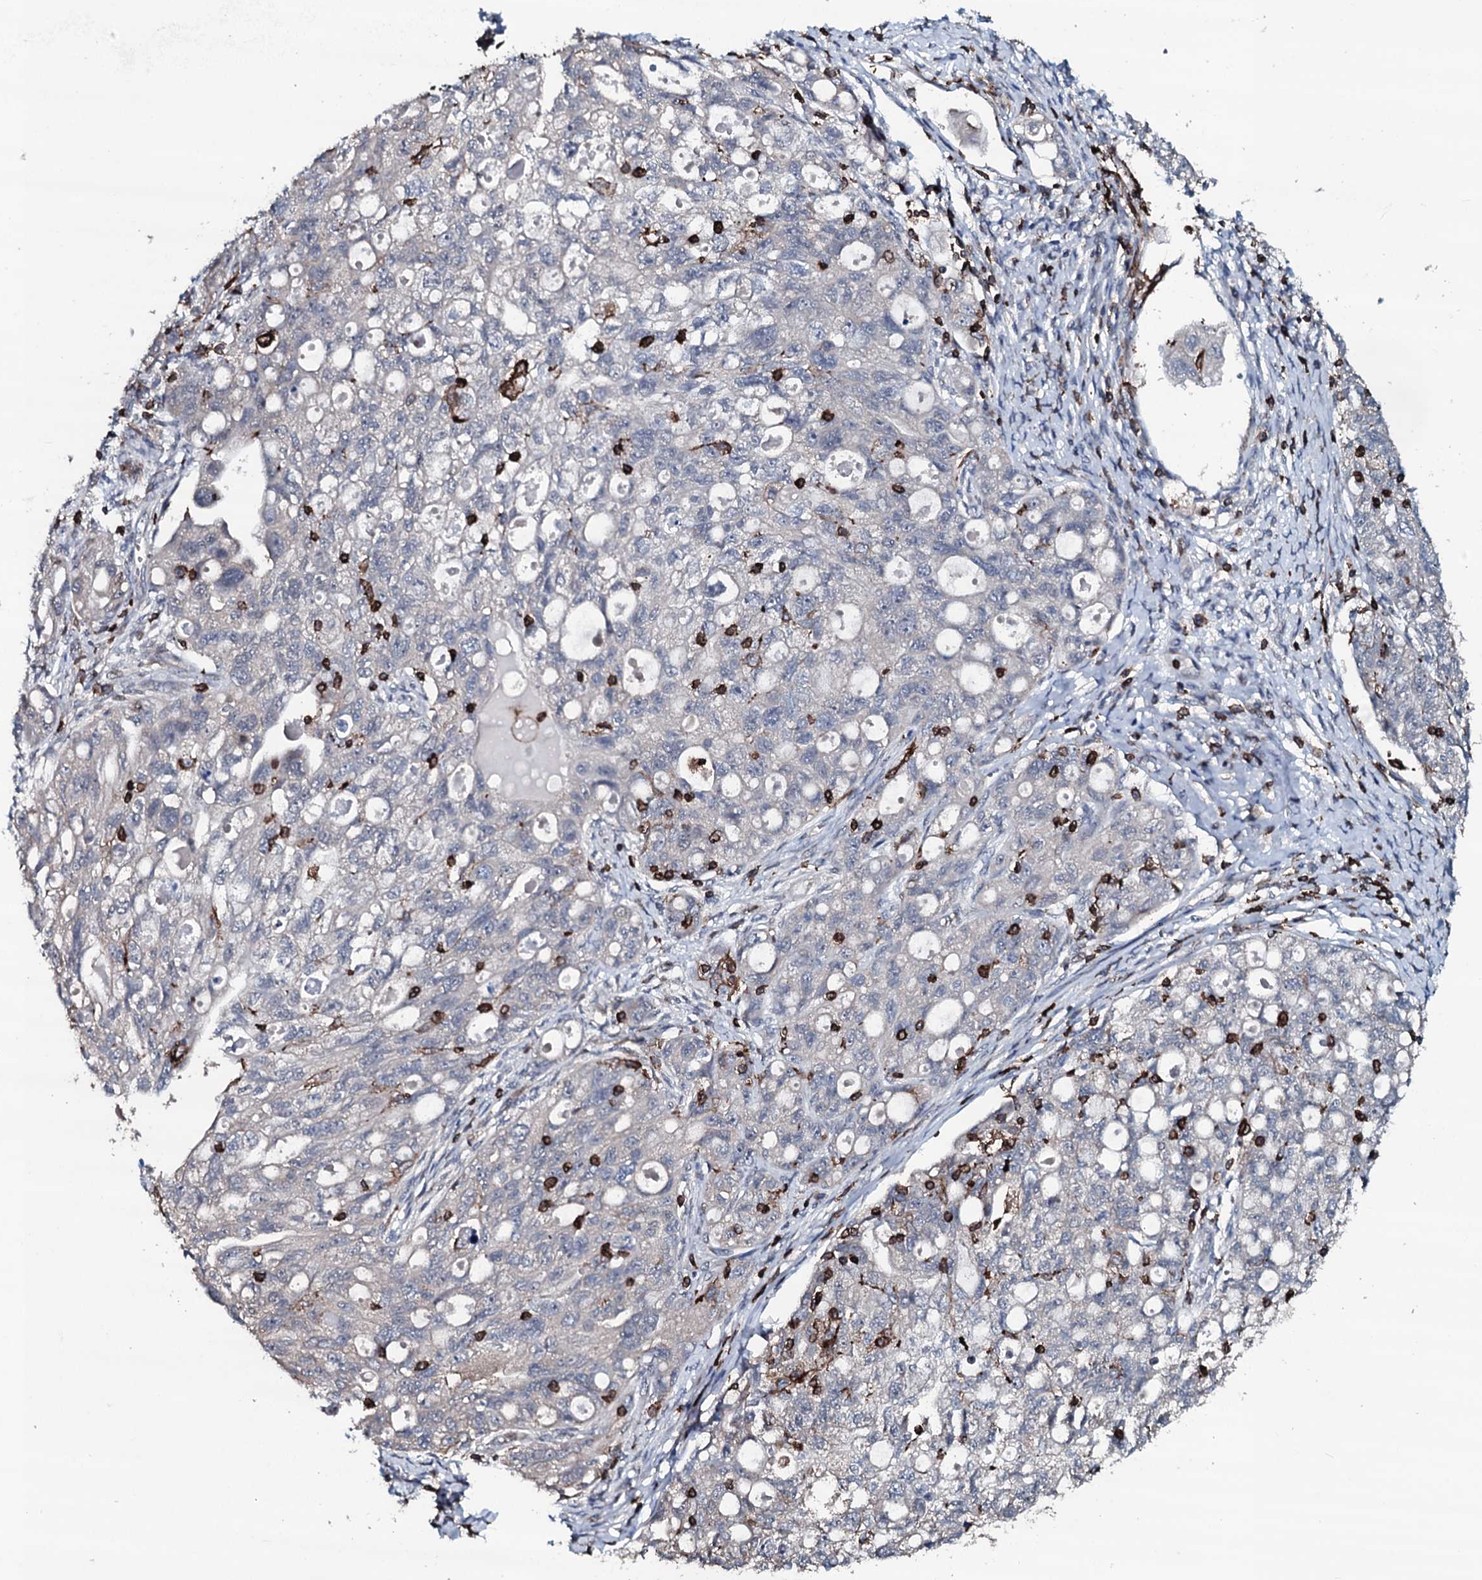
{"staining": {"intensity": "negative", "quantity": "none", "location": "none"}, "tissue": "ovarian cancer", "cell_type": "Tumor cells", "image_type": "cancer", "snomed": [{"axis": "morphology", "description": "Carcinoma, NOS"}, {"axis": "morphology", "description": "Cystadenocarcinoma, serous, NOS"}, {"axis": "topography", "description": "Ovary"}], "caption": "This is an immunohistochemistry (IHC) histopathology image of ovarian cancer. There is no expression in tumor cells.", "gene": "OGFOD2", "patient": {"sex": "female", "age": 69}}